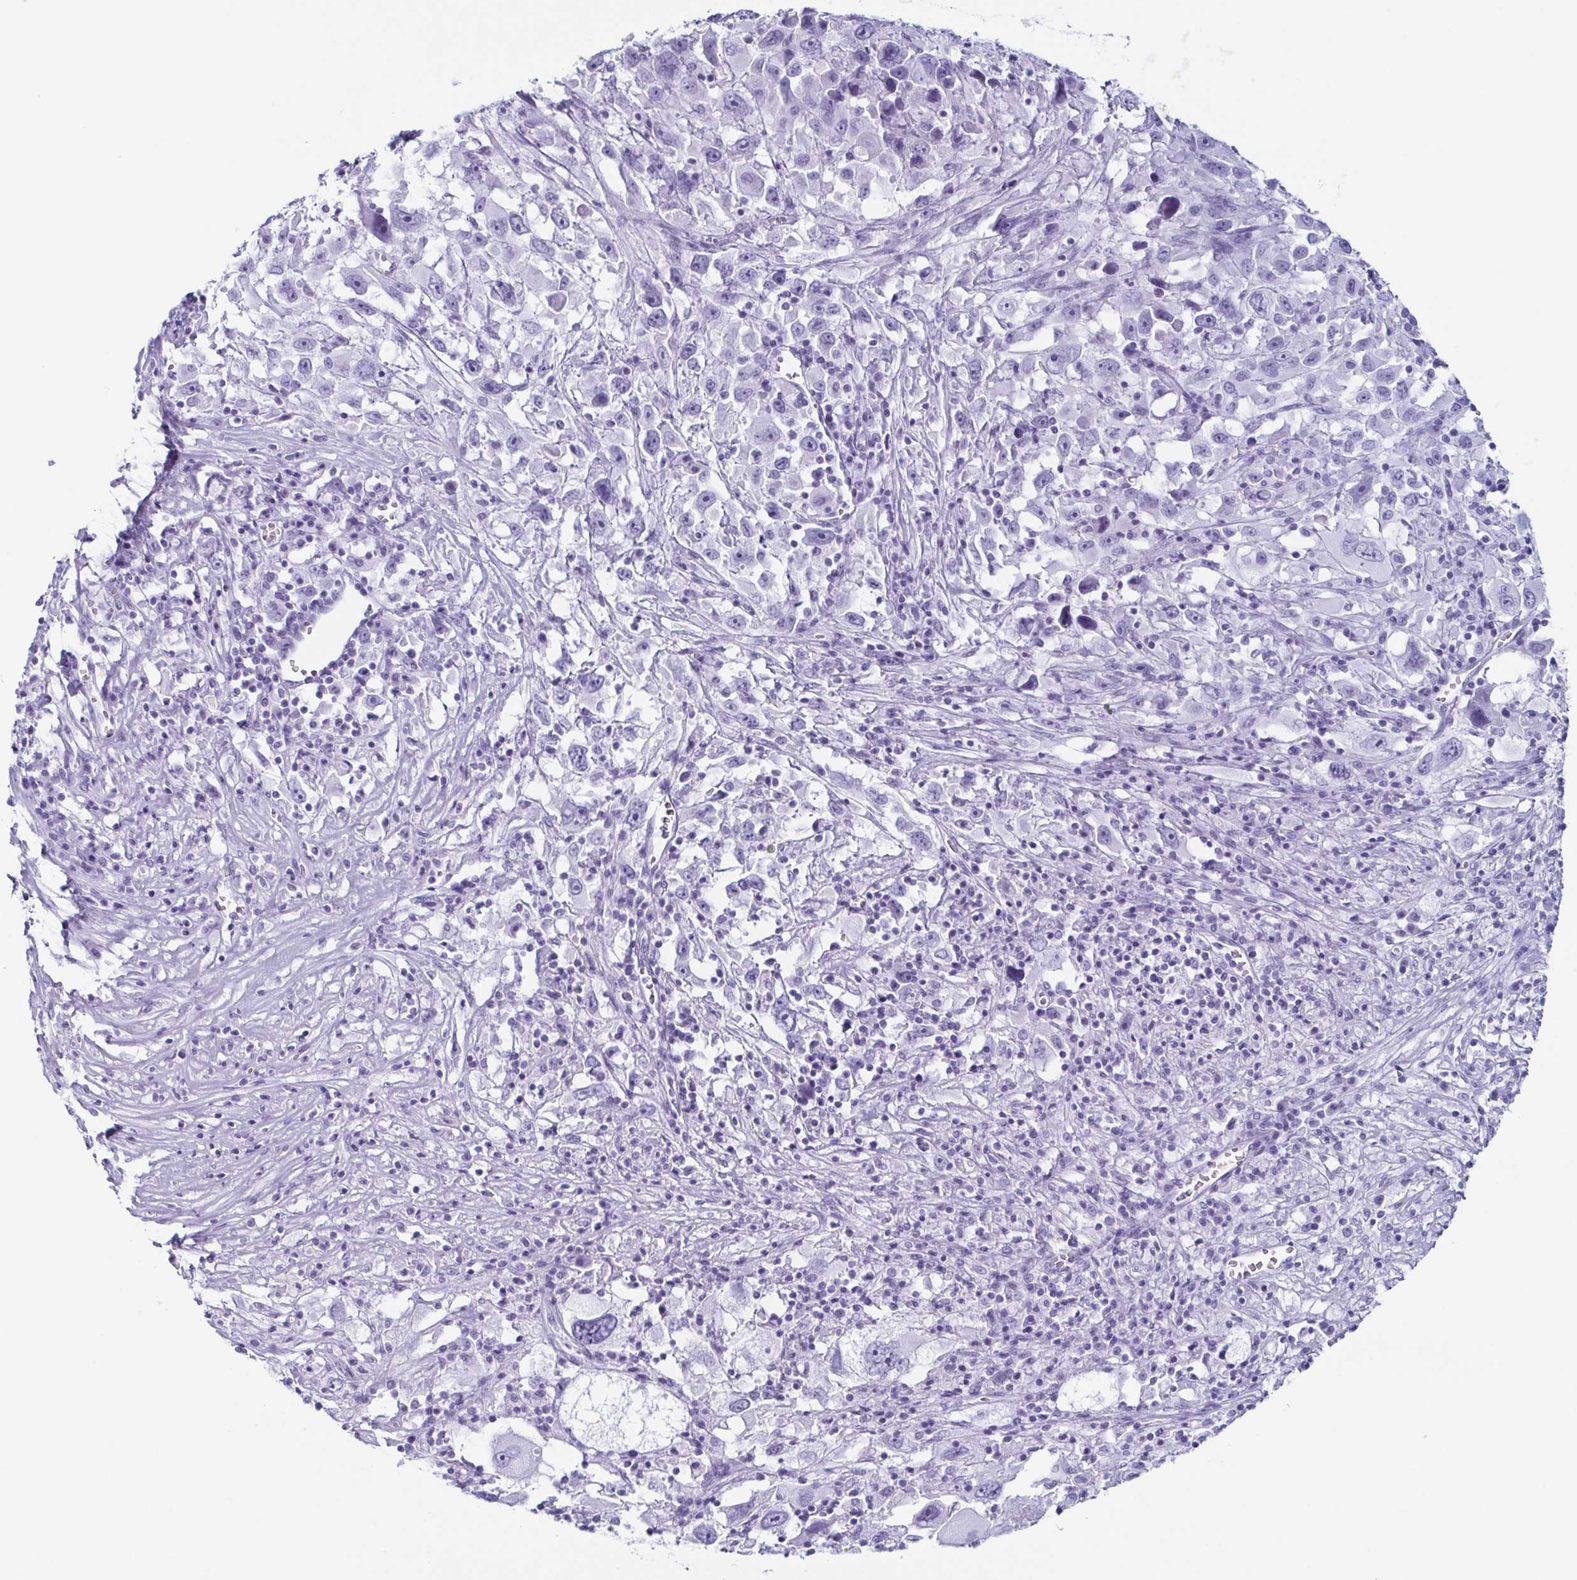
{"staining": {"intensity": "negative", "quantity": "none", "location": "none"}, "tissue": "melanoma", "cell_type": "Tumor cells", "image_type": "cancer", "snomed": [{"axis": "morphology", "description": "Malignant melanoma, Metastatic site"}, {"axis": "topography", "description": "Soft tissue"}], "caption": "Tumor cells are negative for brown protein staining in melanoma.", "gene": "ENKUR", "patient": {"sex": "male", "age": 50}}